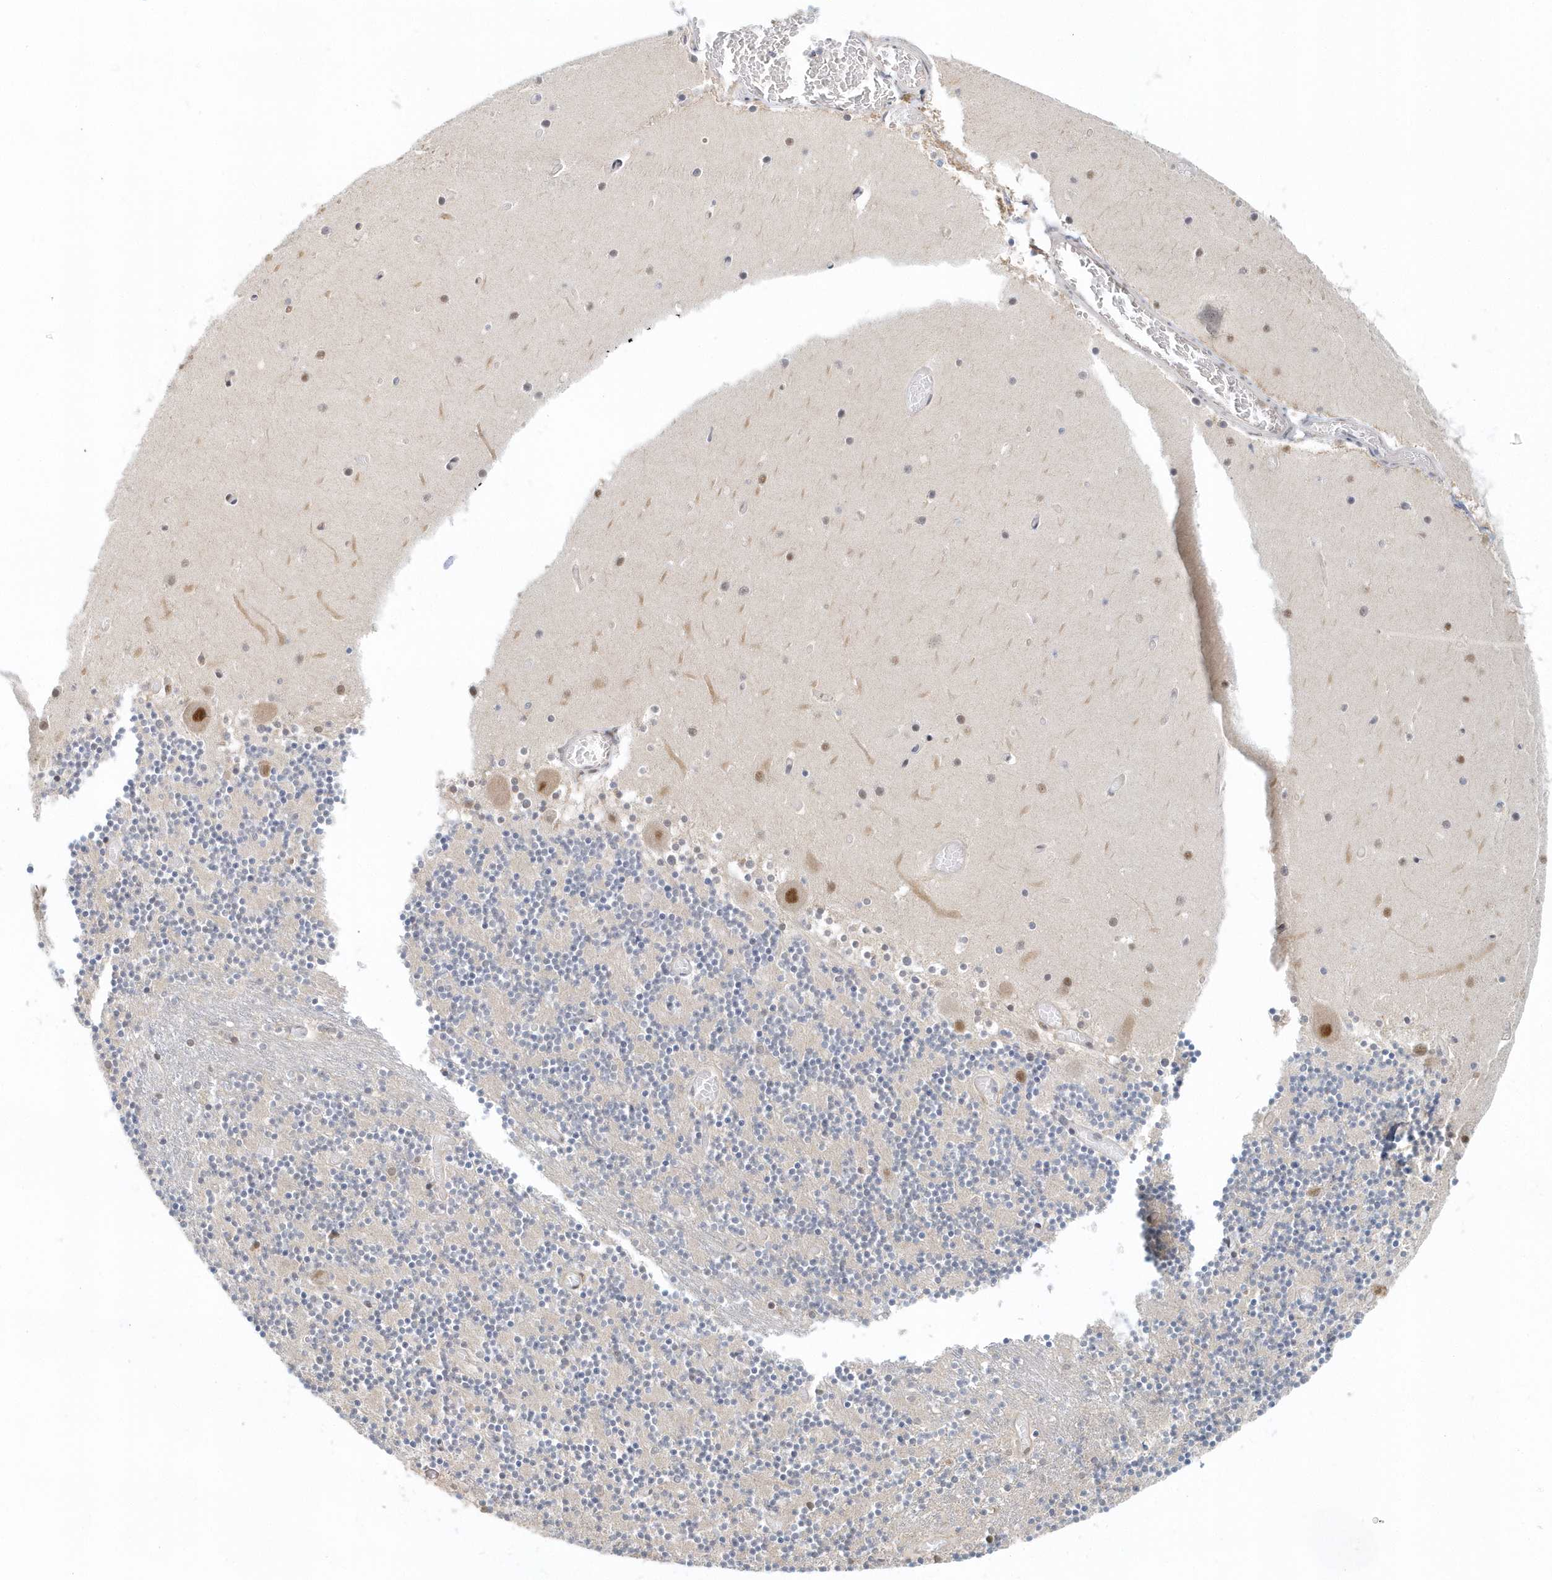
{"staining": {"intensity": "negative", "quantity": "none", "location": "none"}, "tissue": "cerebellum", "cell_type": "Cells in granular layer", "image_type": "normal", "snomed": [{"axis": "morphology", "description": "Normal tissue, NOS"}, {"axis": "topography", "description": "Cerebellum"}], "caption": "Cells in granular layer show no significant protein staining in unremarkable cerebellum. The staining is performed using DAB (3,3'-diaminobenzidine) brown chromogen with nuclei counter-stained in using hematoxylin.", "gene": "PSMD6", "patient": {"sex": "female", "age": 28}}